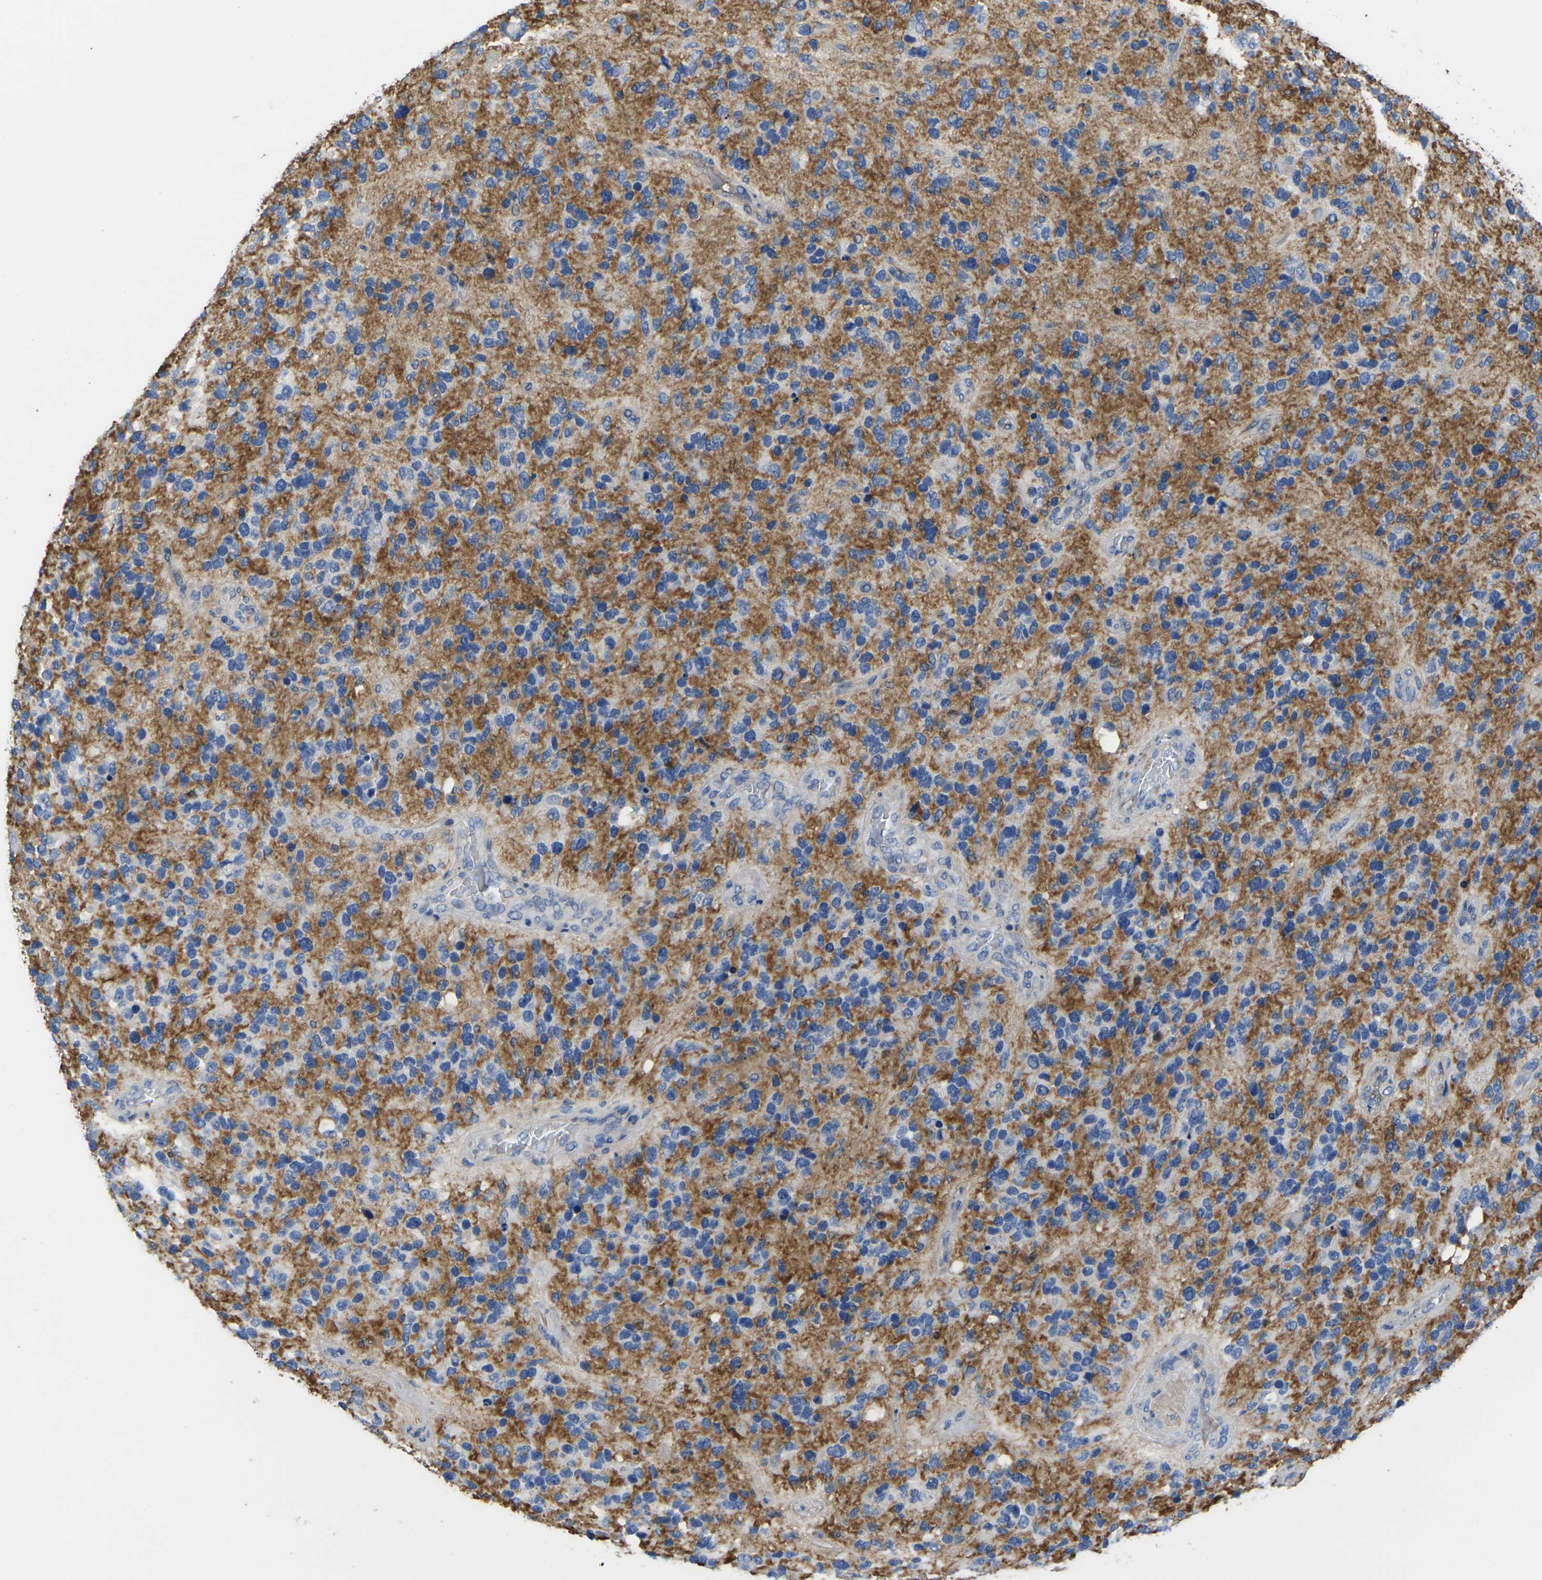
{"staining": {"intensity": "negative", "quantity": "none", "location": "none"}, "tissue": "glioma", "cell_type": "Tumor cells", "image_type": "cancer", "snomed": [{"axis": "morphology", "description": "Glioma, malignant, High grade"}, {"axis": "topography", "description": "Brain"}], "caption": "An IHC photomicrograph of malignant glioma (high-grade) is shown. There is no staining in tumor cells of malignant glioma (high-grade).", "gene": "GREM2", "patient": {"sex": "female", "age": 58}}